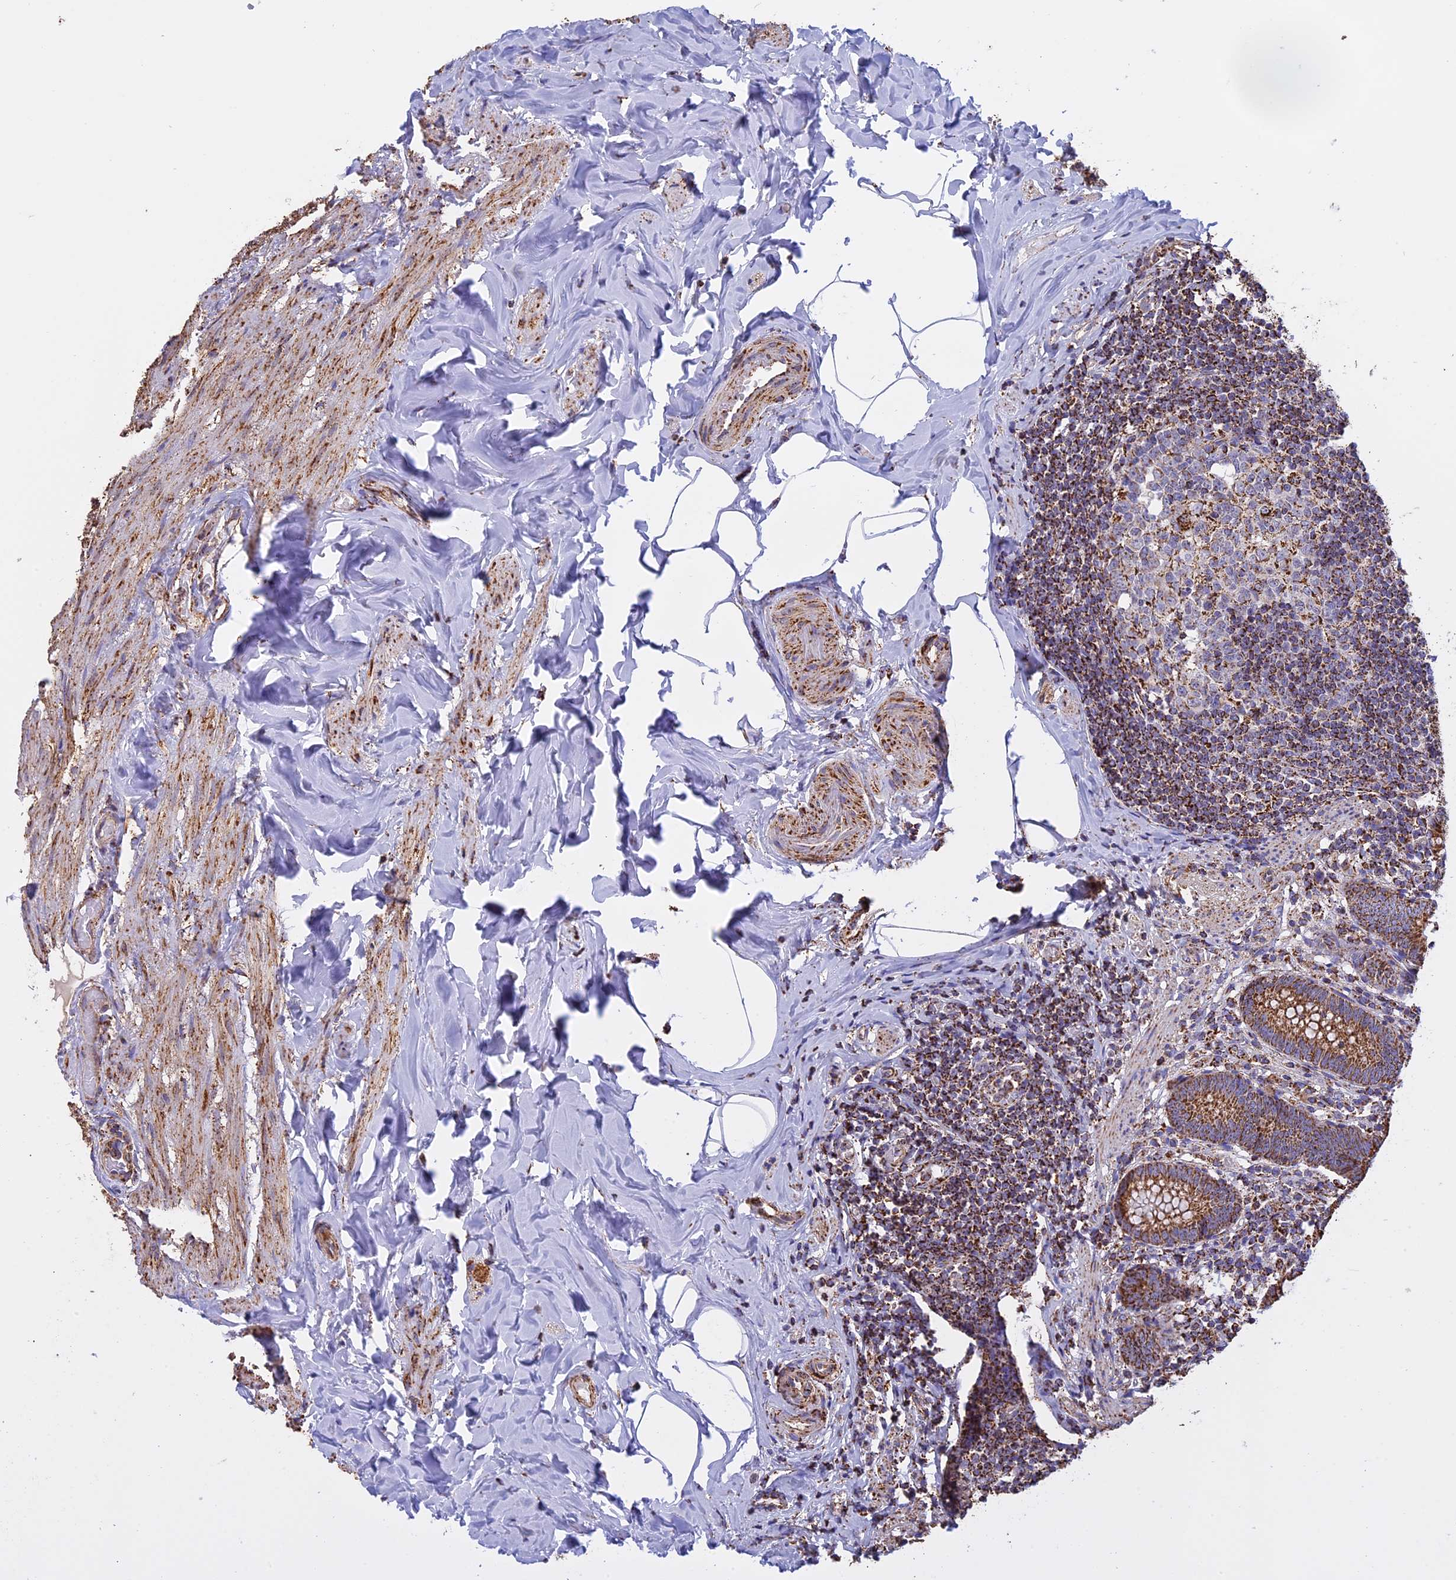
{"staining": {"intensity": "moderate", "quantity": ">75%", "location": "cytoplasmic/membranous"}, "tissue": "appendix", "cell_type": "Glandular cells", "image_type": "normal", "snomed": [{"axis": "morphology", "description": "Normal tissue, NOS"}, {"axis": "topography", "description": "Appendix"}], "caption": "The micrograph reveals a brown stain indicating the presence of a protein in the cytoplasmic/membranous of glandular cells in appendix.", "gene": "KCNG1", "patient": {"sex": "male", "age": 55}}